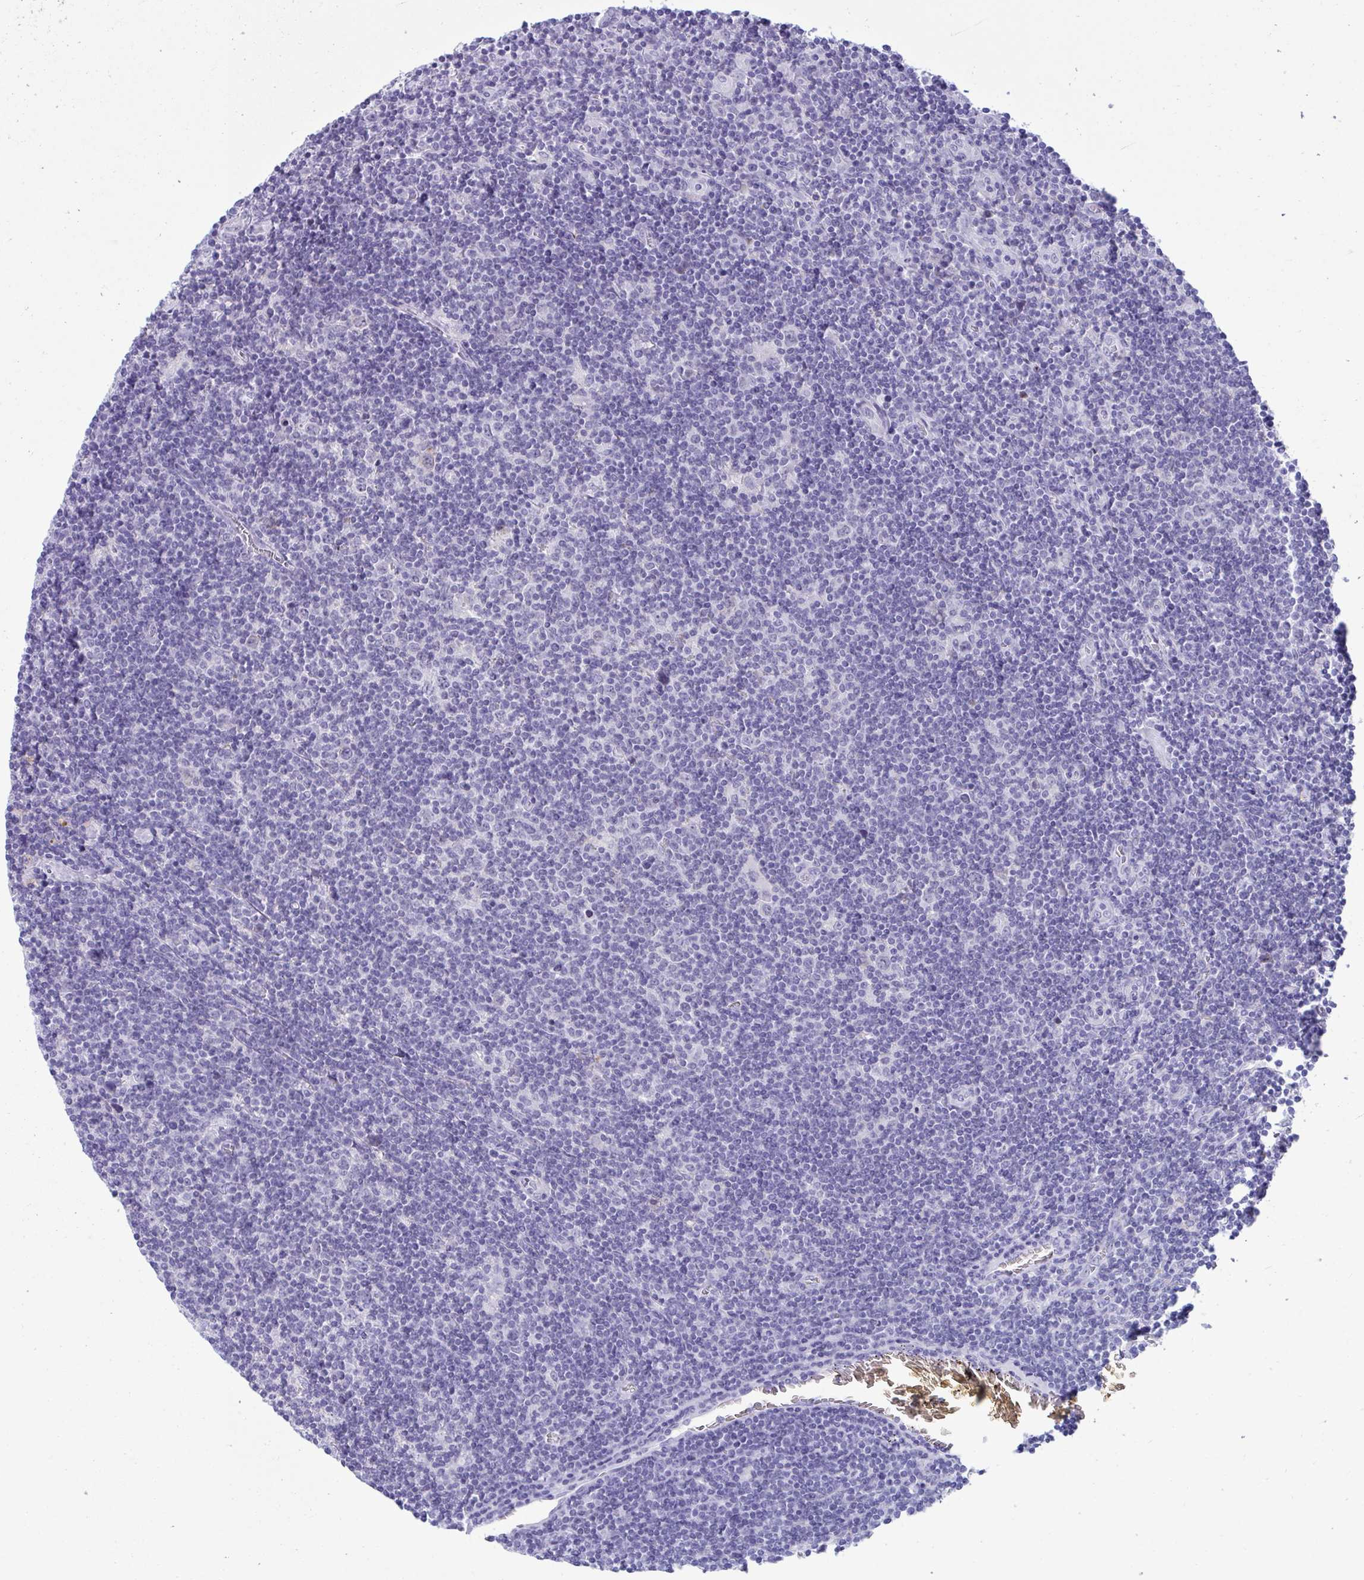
{"staining": {"intensity": "negative", "quantity": "none", "location": "none"}, "tissue": "lymphoma", "cell_type": "Tumor cells", "image_type": "cancer", "snomed": [{"axis": "morphology", "description": "Hodgkin's disease, NOS"}, {"axis": "topography", "description": "Lymph node"}], "caption": "Tumor cells are negative for brown protein staining in lymphoma.", "gene": "PIGZ", "patient": {"sex": "male", "age": 40}}